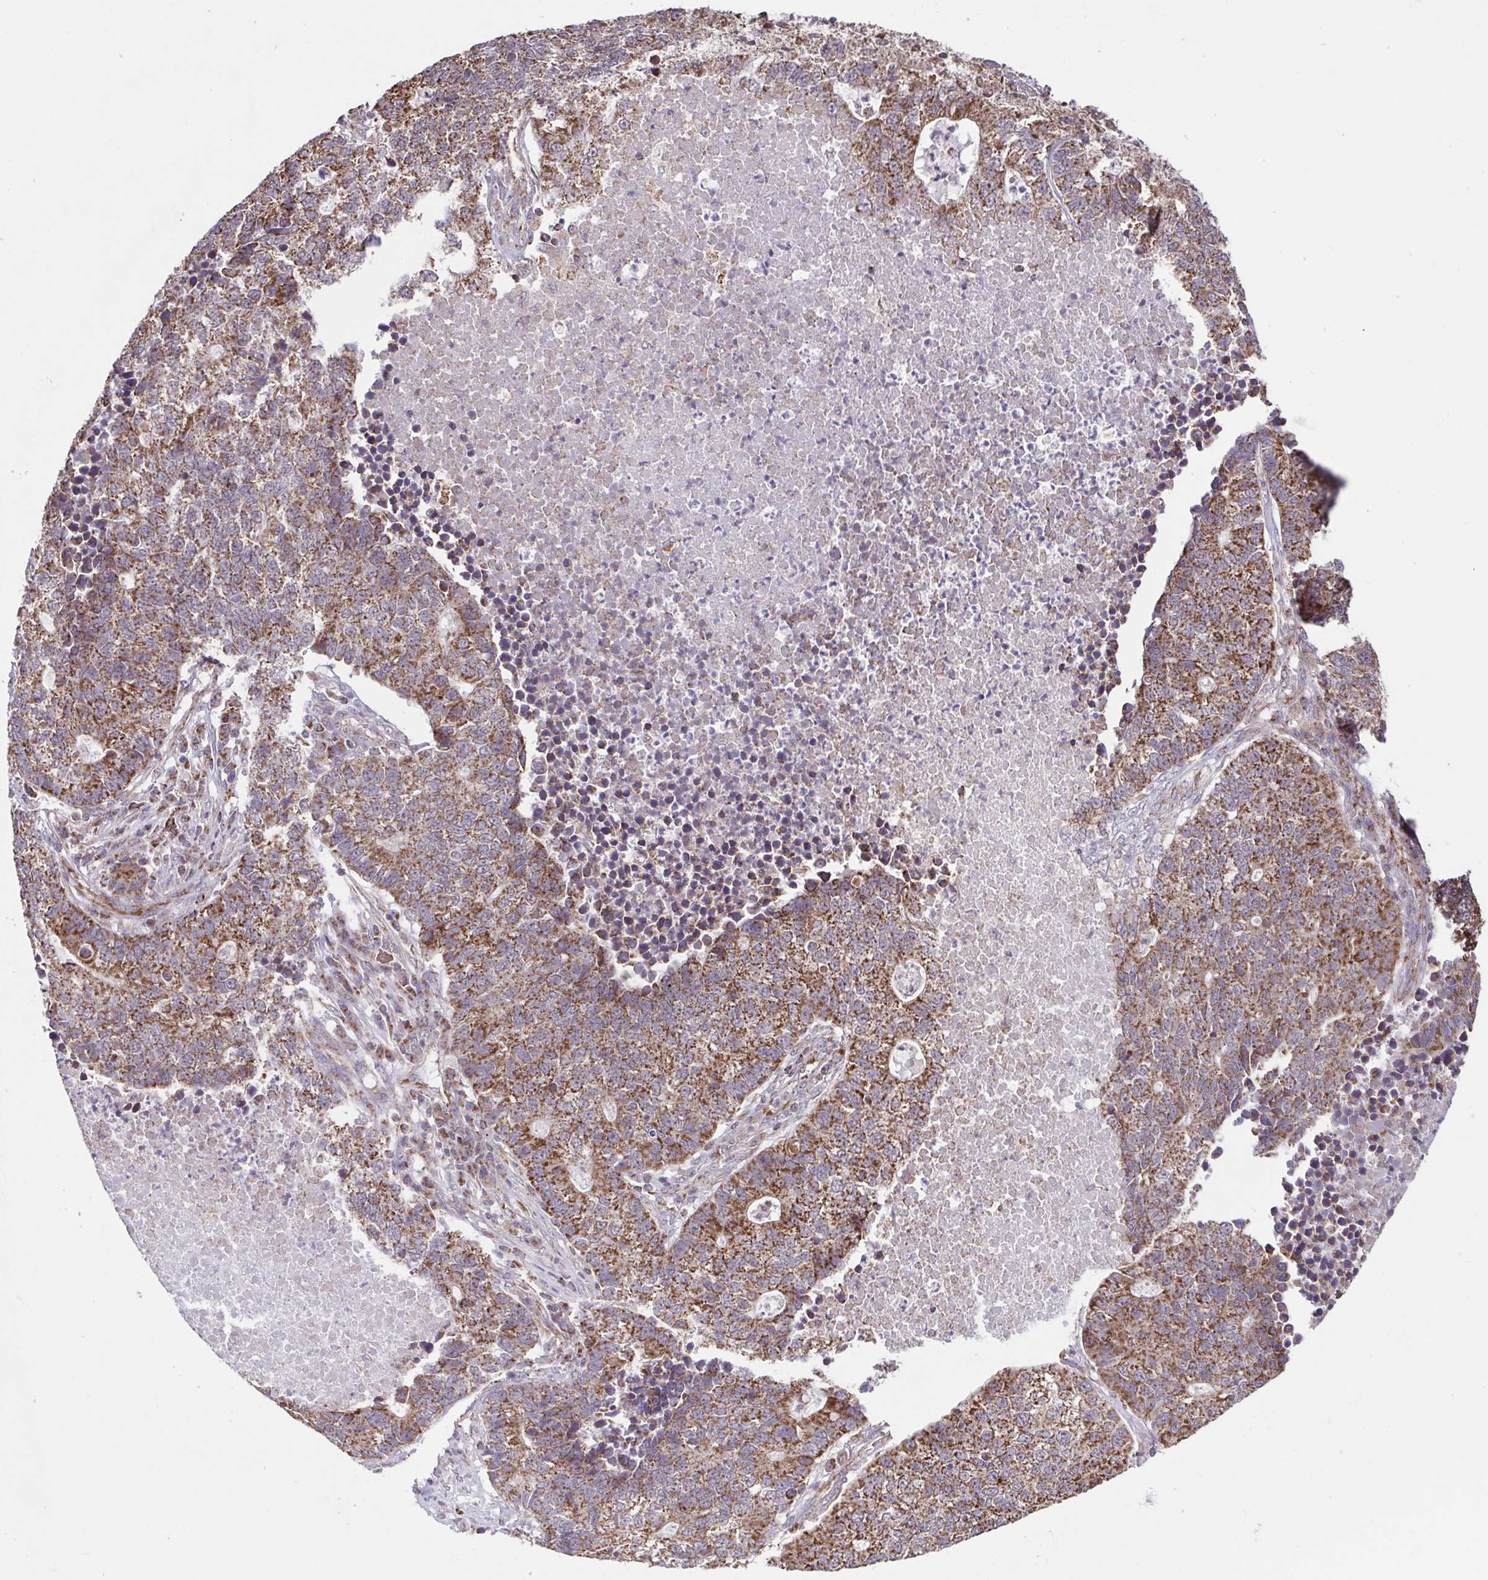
{"staining": {"intensity": "moderate", "quantity": ">75%", "location": "cytoplasmic/membranous"}, "tissue": "lung cancer", "cell_type": "Tumor cells", "image_type": "cancer", "snomed": [{"axis": "morphology", "description": "Adenocarcinoma, NOS"}, {"axis": "topography", "description": "Lung"}], "caption": "DAB immunohistochemical staining of human lung cancer displays moderate cytoplasmic/membranous protein staining in approximately >75% of tumor cells.", "gene": "DIP2B", "patient": {"sex": "male", "age": 57}}